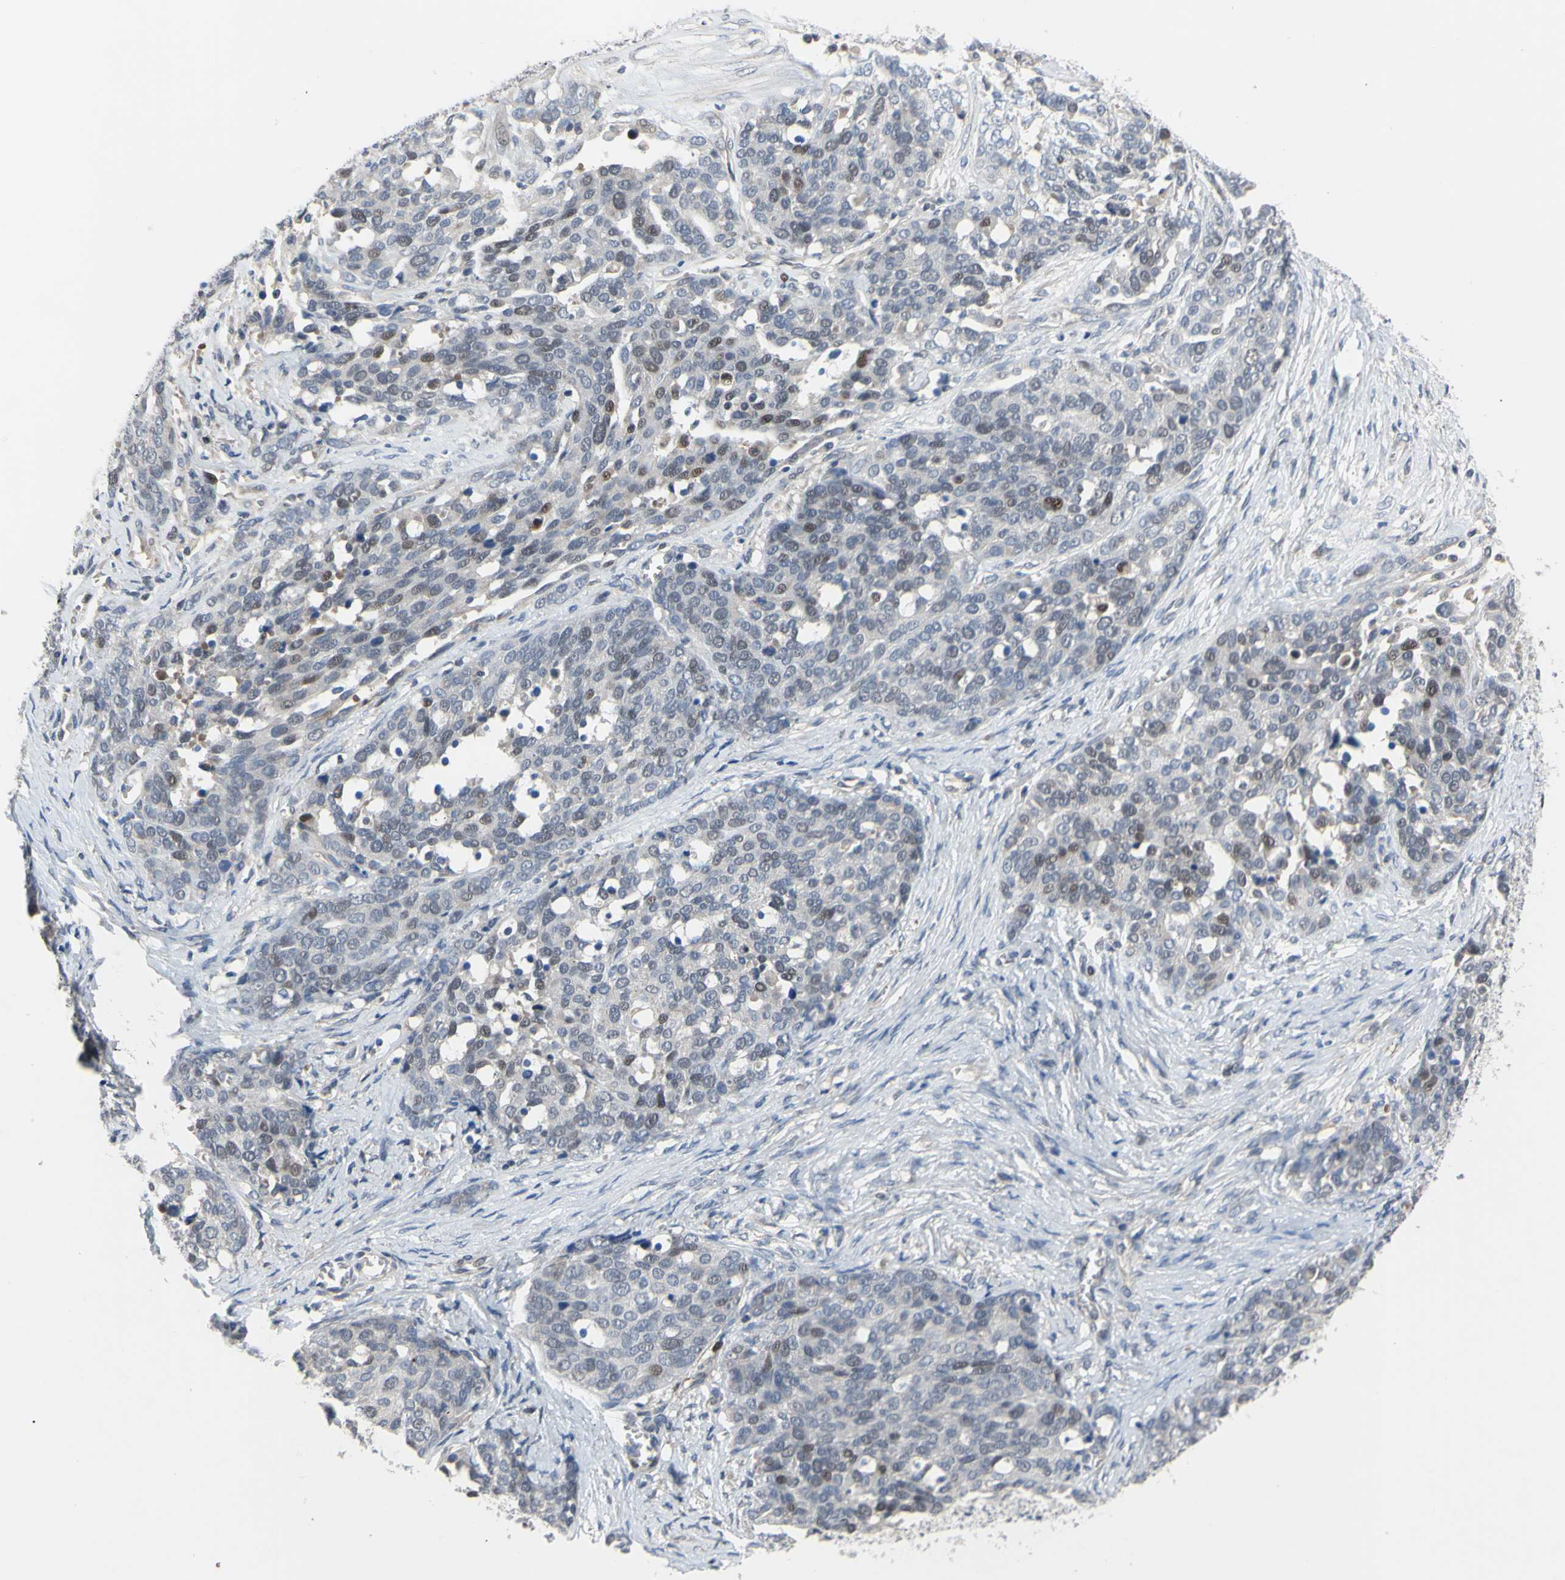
{"staining": {"intensity": "moderate", "quantity": "<25%", "location": "nuclear"}, "tissue": "ovarian cancer", "cell_type": "Tumor cells", "image_type": "cancer", "snomed": [{"axis": "morphology", "description": "Cystadenocarcinoma, serous, NOS"}, {"axis": "topography", "description": "Ovary"}], "caption": "Immunohistochemical staining of human ovarian serous cystadenocarcinoma reveals low levels of moderate nuclear protein staining in about <25% of tumor cells.", "gene": "LHX9", "patient": {"sex": "female", "age": 44}}